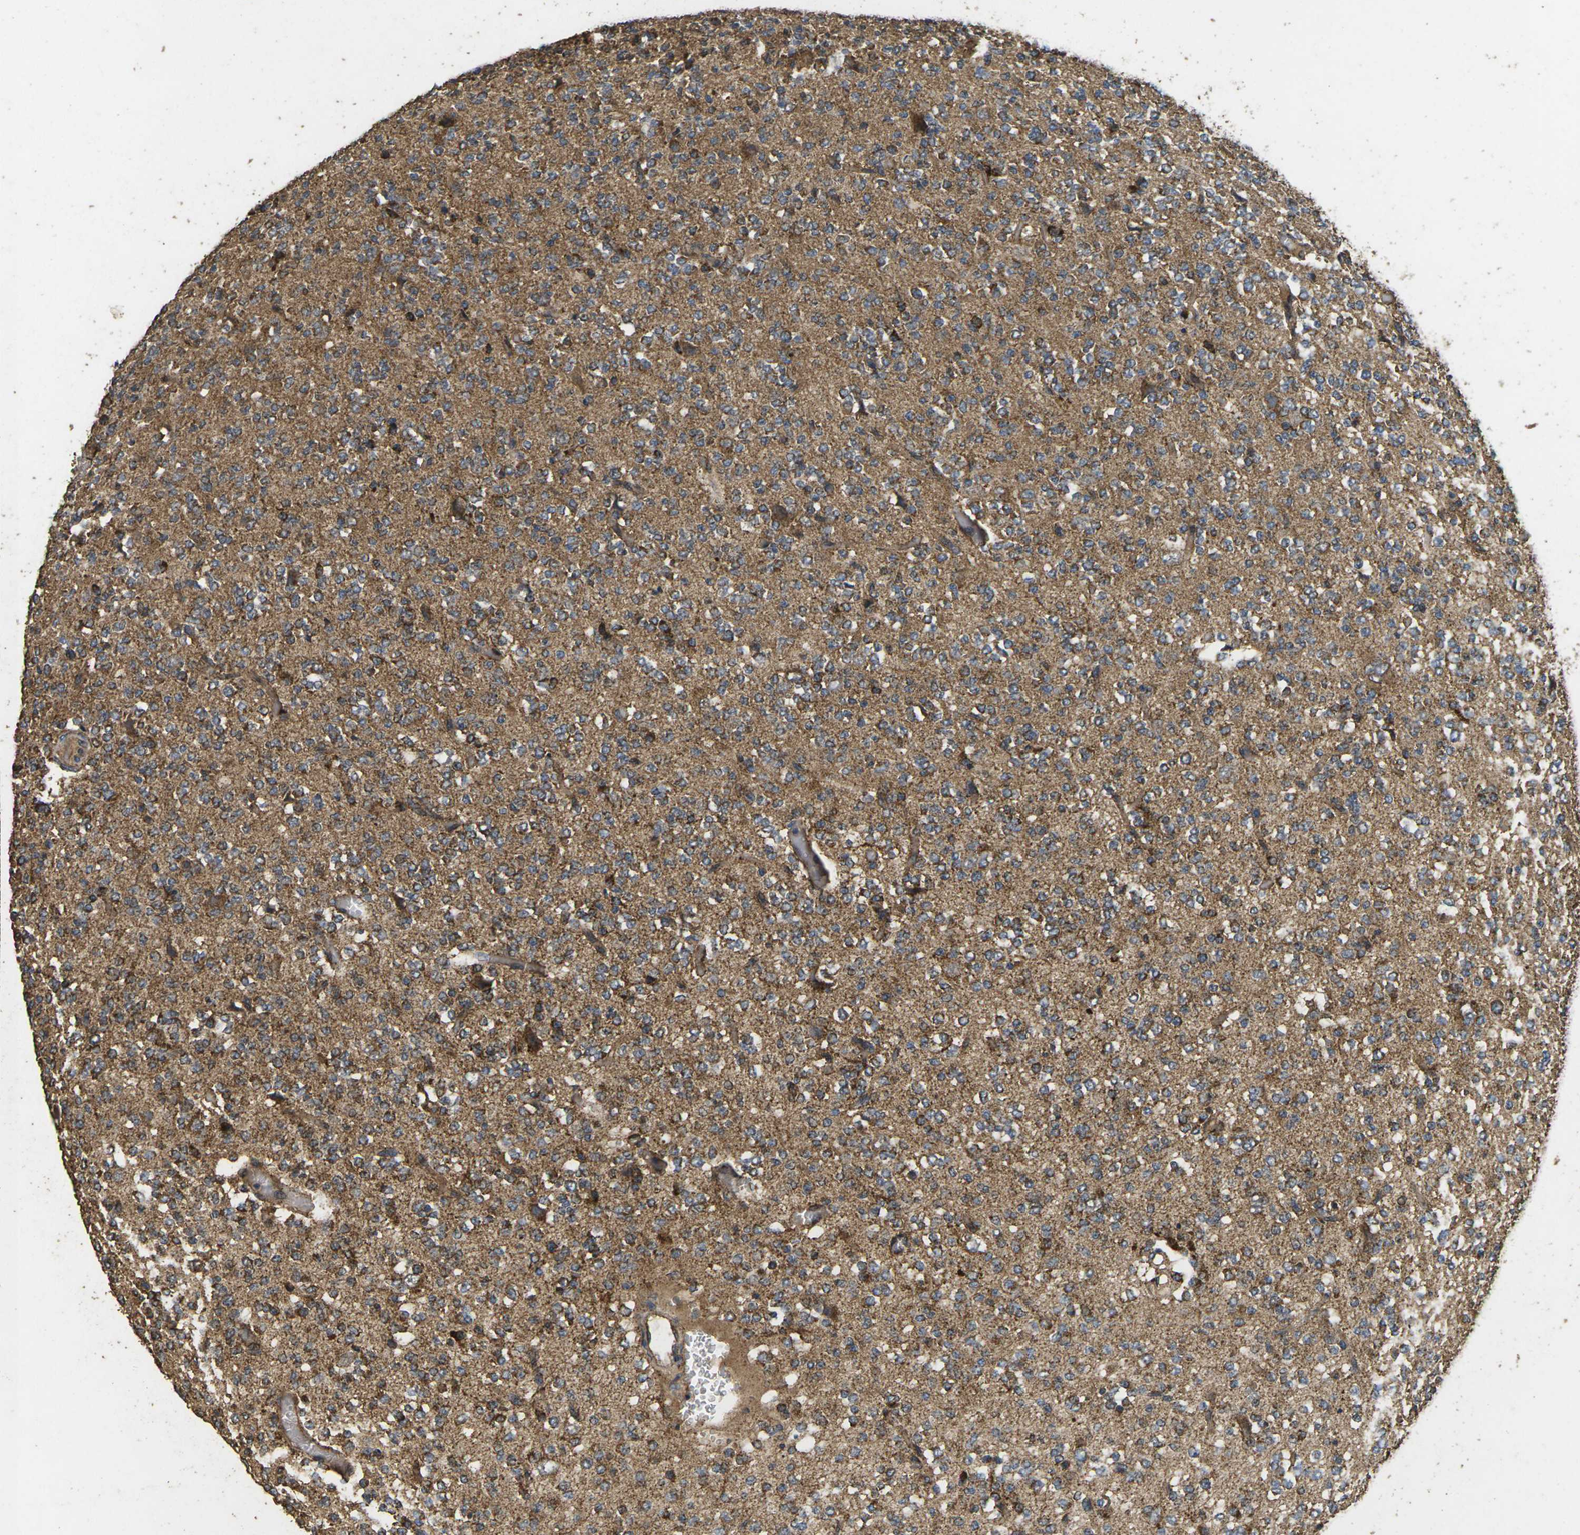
{"staining": {"intensity": "moderate", "quantity": ">75%", "location": "cytoplasmic/membranous"}, "tissue": "glioma", "cell_type": "Tumor cells", "image_type": "cancer", "snomed": [{"axis": "morphology", "description": "Glioma, malignant, Low grade"}, {"axis": "topography", "description": "Brain"}], "caption": "A micrograph of glioma stained for a protein displays moderate cytoplasmic/membranous brown staining in tumor cells.", "gene": "MAPK11", "patient": {"sex": "male", "age": 38}}